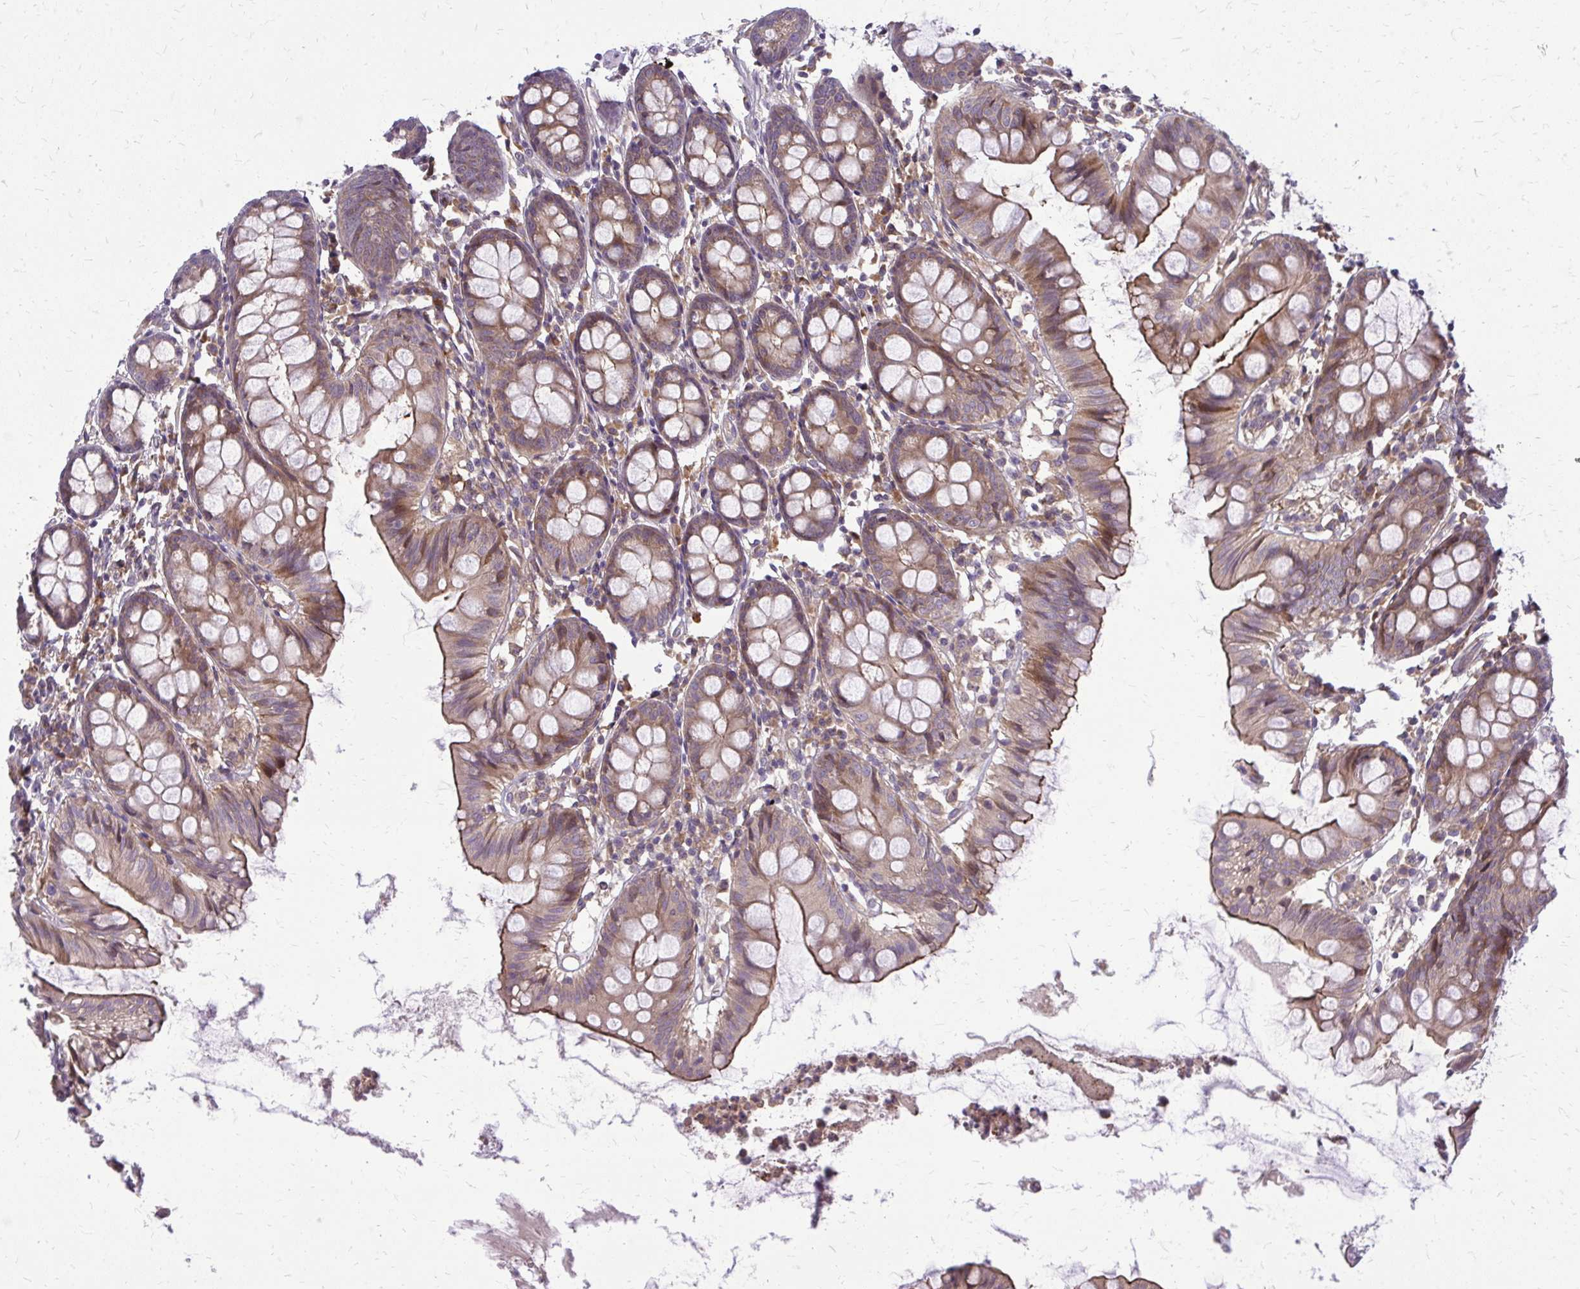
{"staining": {"intensity": "moderate", "quantity": ">75%", "location": "cytoplasmic/membranous"}, "tissue": "colon", "cell_type": "Glandular cells", "image_type": "normal", "snomed": [{"axis": "morphology", "description": "Normal tissue, NOS"}, {"axis": "topography", "description": "Colon"}], "caption": "Immunohistochemistry (DAB (3,3'-diaminobenzidine)) staining of unremarkable colon shows moderate cytoplasmic/membranous protein staining in about >75% of glandular cells. The staining is performed using DAB brown chromogen to label protein expression. The nuclei are counter-stained blue using hematoxylin.", "gene": "OXNAD1", "patient": {"sex": "female", "age": 84}}